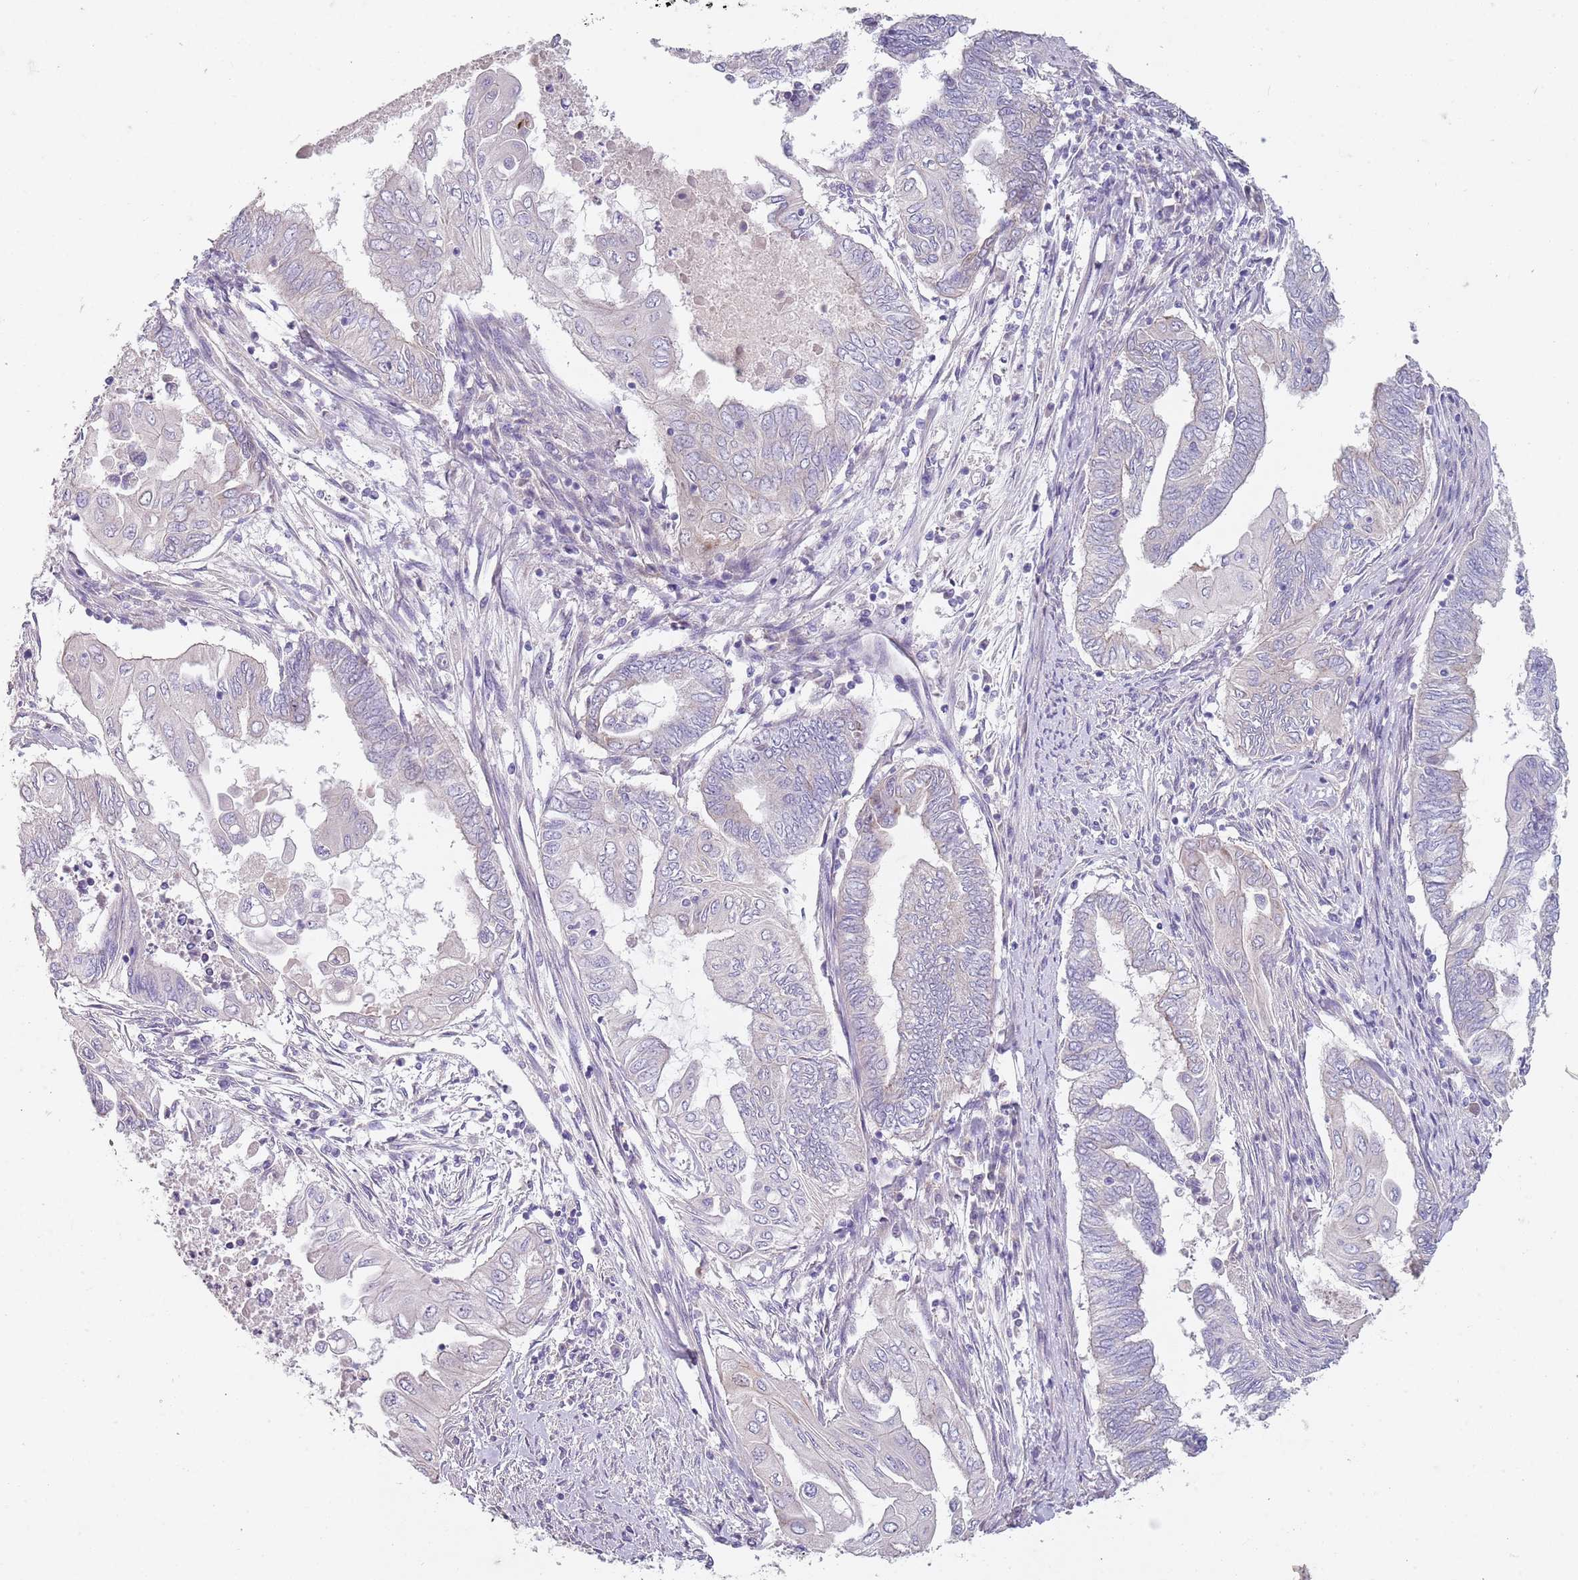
{"staining": {"intensity": "negative", "quantity": "none", "location": "none"}, "tissue": "endometrial cancer", "cell_type": "Tumor cells", "image_type": "cancer", "snomed": [{"axis": "morphology", "description": "Adenocarcinoma, NOS"}, {"axis": "topography", "description": "Uterus"}, {"axis": "topography", "description": "Endometrium"}], "caption": "Immunohistochemistry (IHC) image of neoplastic tissue: adenocarcinoma (endometrial) stained with DAB (3,3'-diaminobenzidine) exhibits no significant protein staining in tumor cells.", "gene": "ZNF583", "patient": {"sex": "female", "age": 70}}